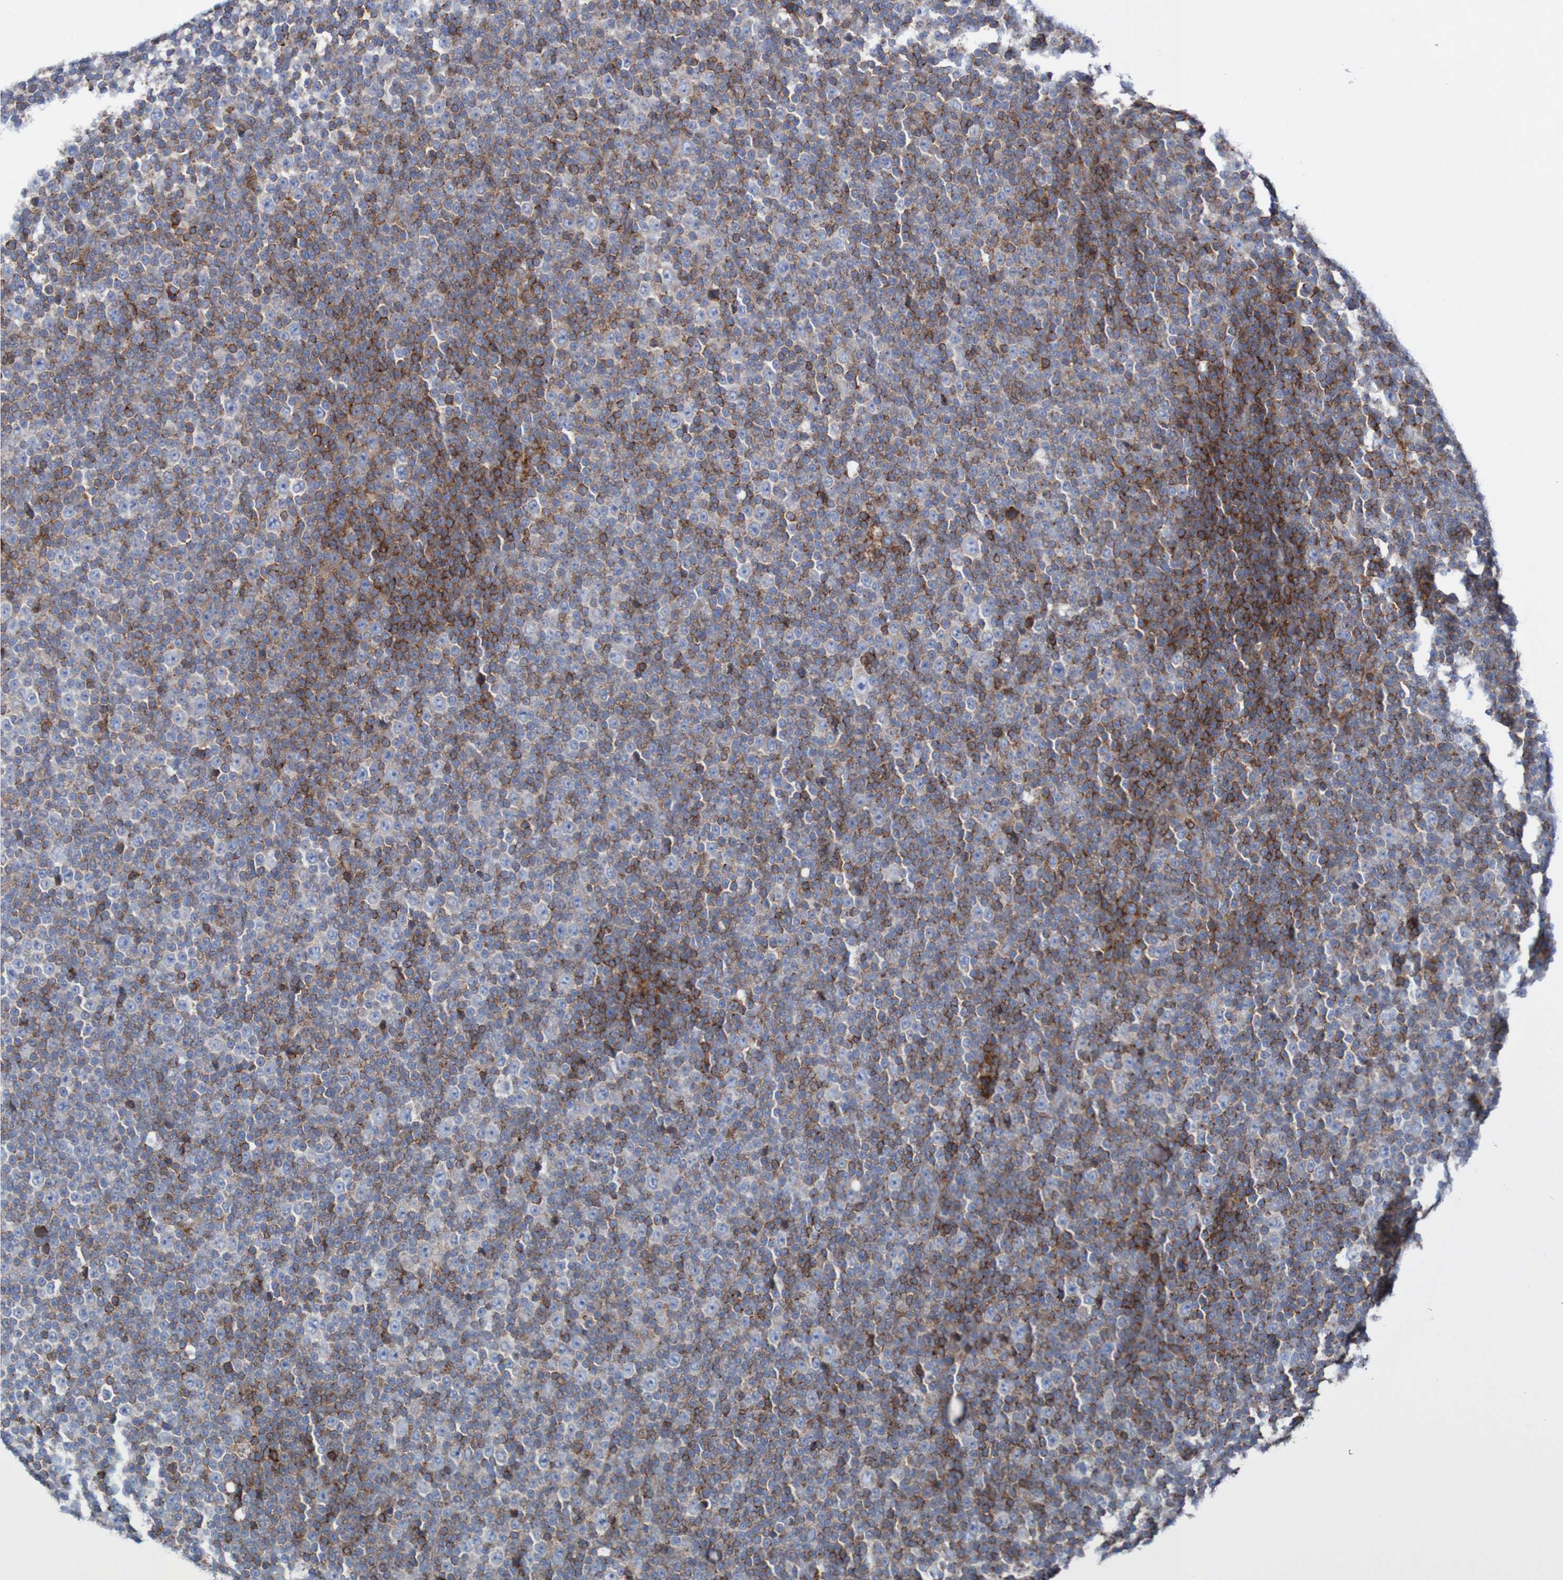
{"staining": {"intensity": "moderate", "quantity": "25%-75%", "location": "cytoplasmic/membranous"}, "tissue": "lymphoma", "cell_type": "Tumor cells", "image_type": "cancer", "snomed": [{"axis": "morphology", "description": "Malignant lymphoma, non-Hodgkin's type, Low grade"}, {"axis": "topography", "description": "Lymph node"}], "caption": "There is medium levels of moderate cytoplasmic/membranous staining in tumor cells of malignant lymphoma, non-Hodgkin's type (low-grade), as demonstrated by immunohistochemical staining (brown color).", "gene": "FXR2", "patient": {"sex": "female", "age": 67}}